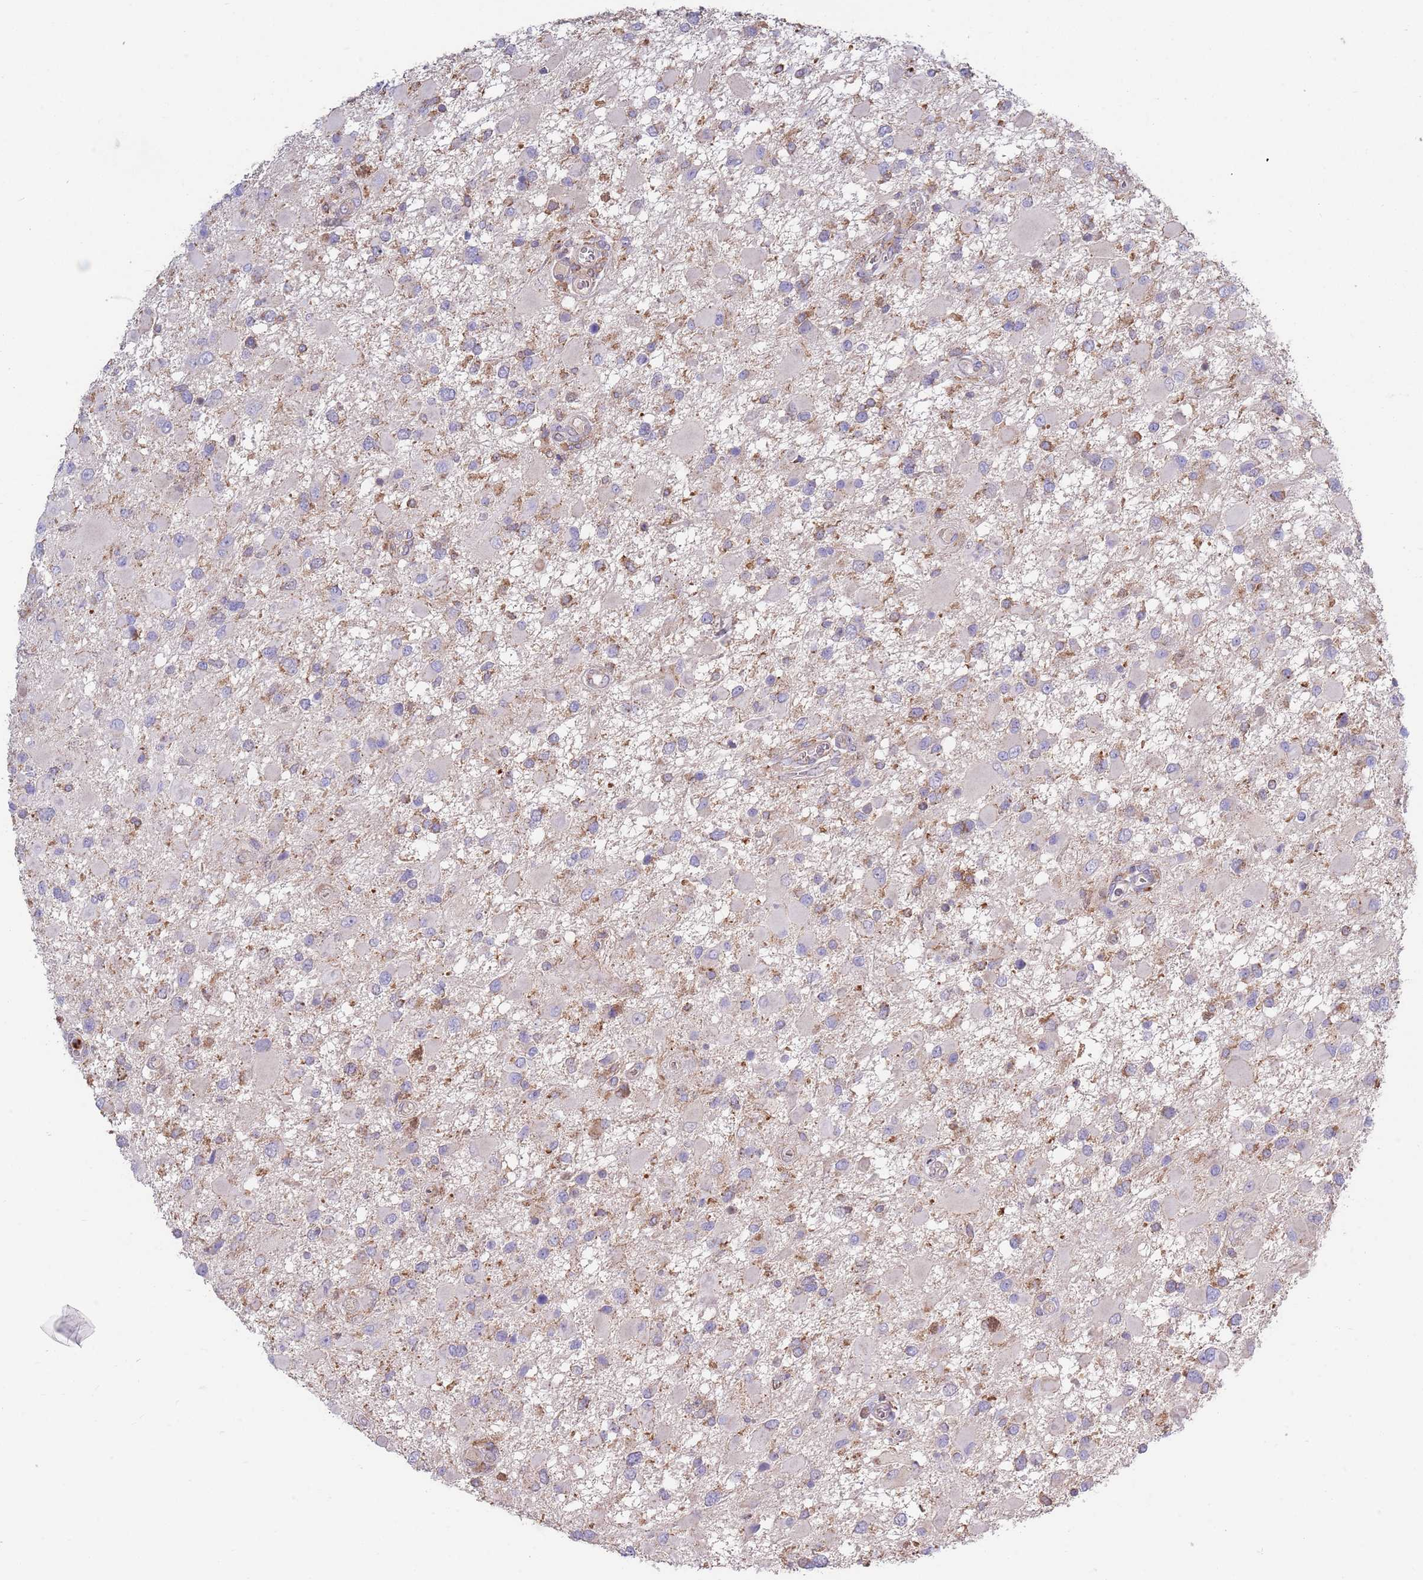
{"staining": {"intensity": "moderate", "quantity": "<25%", "location": "cytoplasmic/membranous"}, "tissue": "glioma", "cell_type": "Tumor cells", "image_type": "cancer", "snomed": [{"axis": "morphology", "description": "Glioma, malignant, High grade"}, {"axis": "topography", "description": "Brain"}], "caption": "High-magnification brightfield microscopy of malignant high-grade glioma stained with DAB (brown) and counterstained with hematoxylin (blue). tumor cells exhibit moderate cytoplasmic/membranous staining is appreciated in about<25% of cells.", "gene": "DDT", "patient": {"sex": "male", "age": 53}}